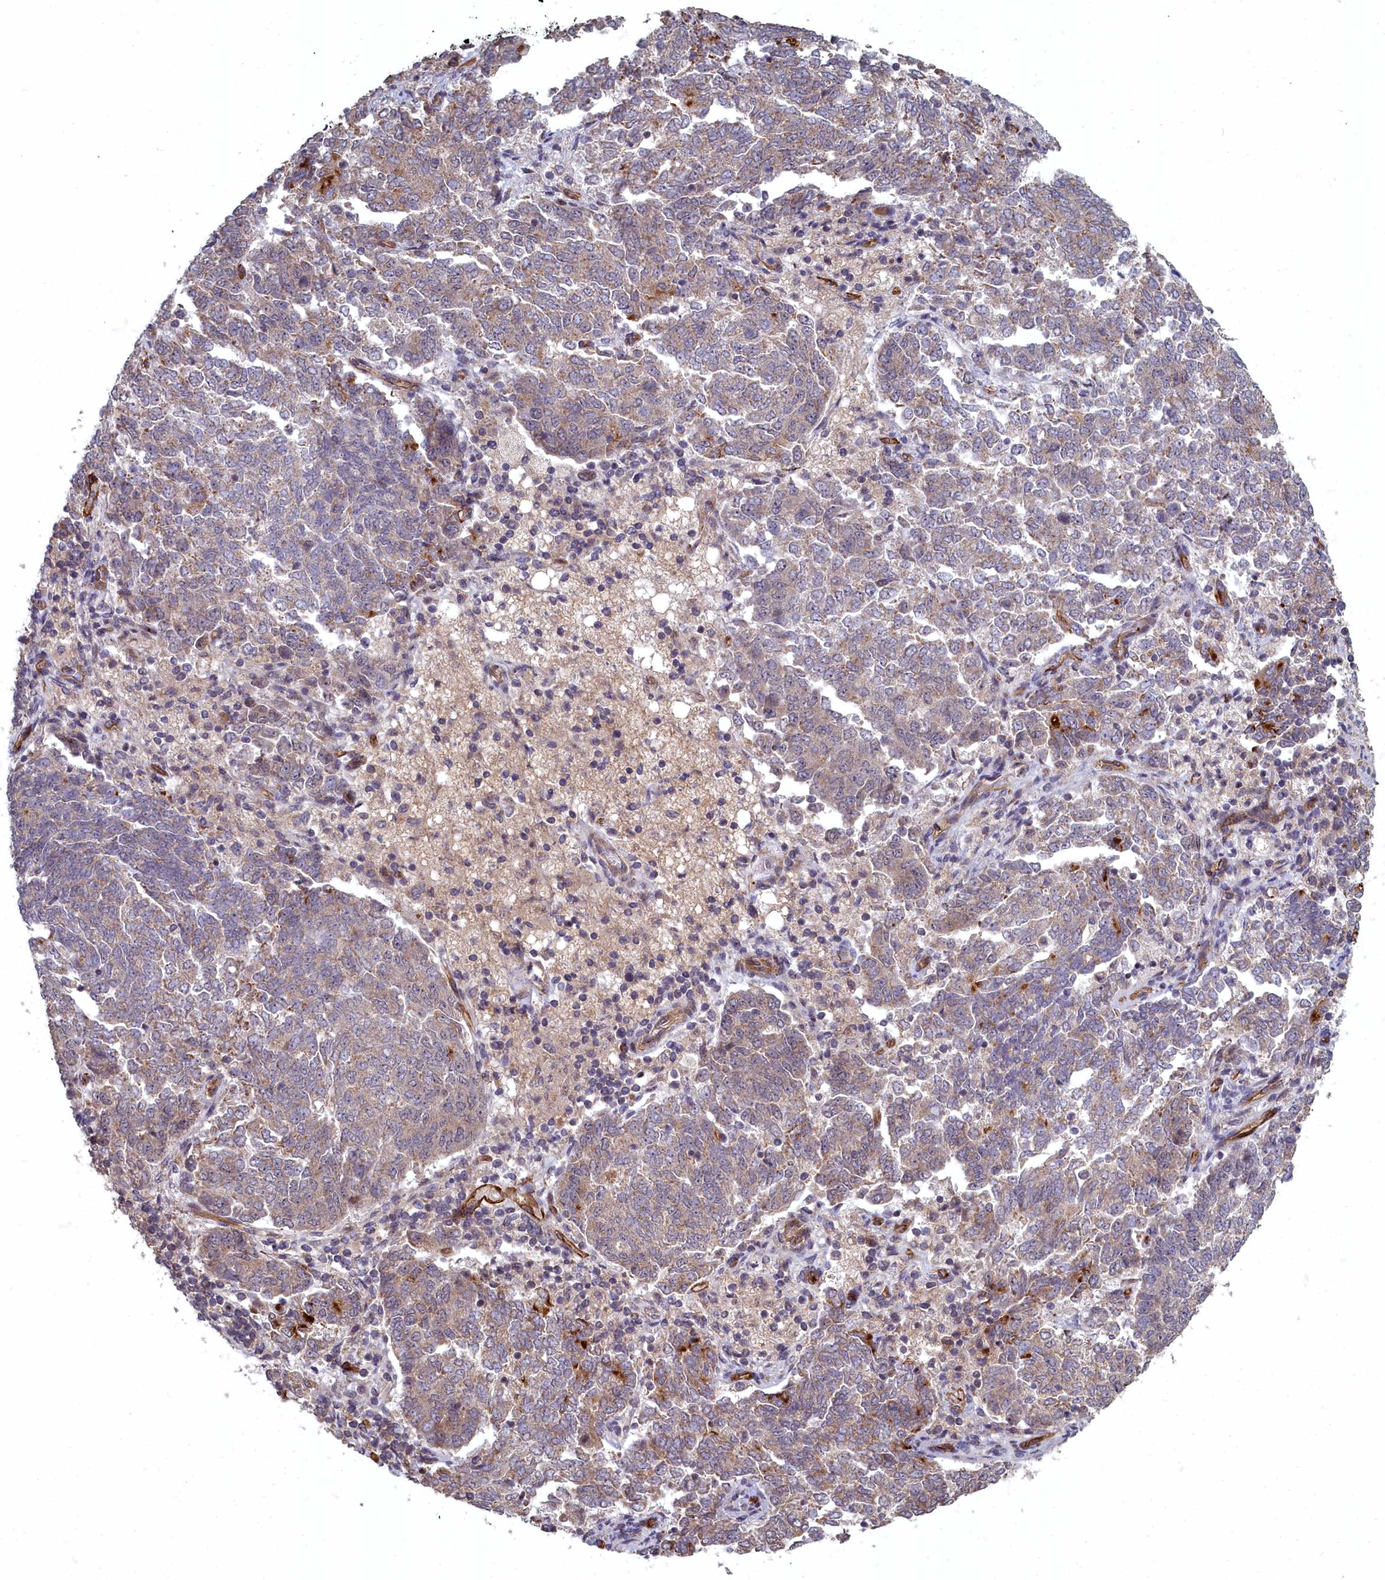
{"staining": {"intensity": "strong", "quantity": "<25%", "location": "cytoplasmic/membranous"}, "tissue": "endometrial cancer", "cell_type": "Tumor cells", "image_type": "cancer", "snomed": [{"axis": "morphology", "description": "Adenocarcinoma, NOS"}, {"axis": "topography", "description": "Endometrium"}], "caption": "Protein analysis of endometrial cancer tissue displays strong cytoplasmic/membranous expression in approximately <25% of tumor cells.", "gene": "TSPYL4", "patient": {"sex": "female", "age": 80}}